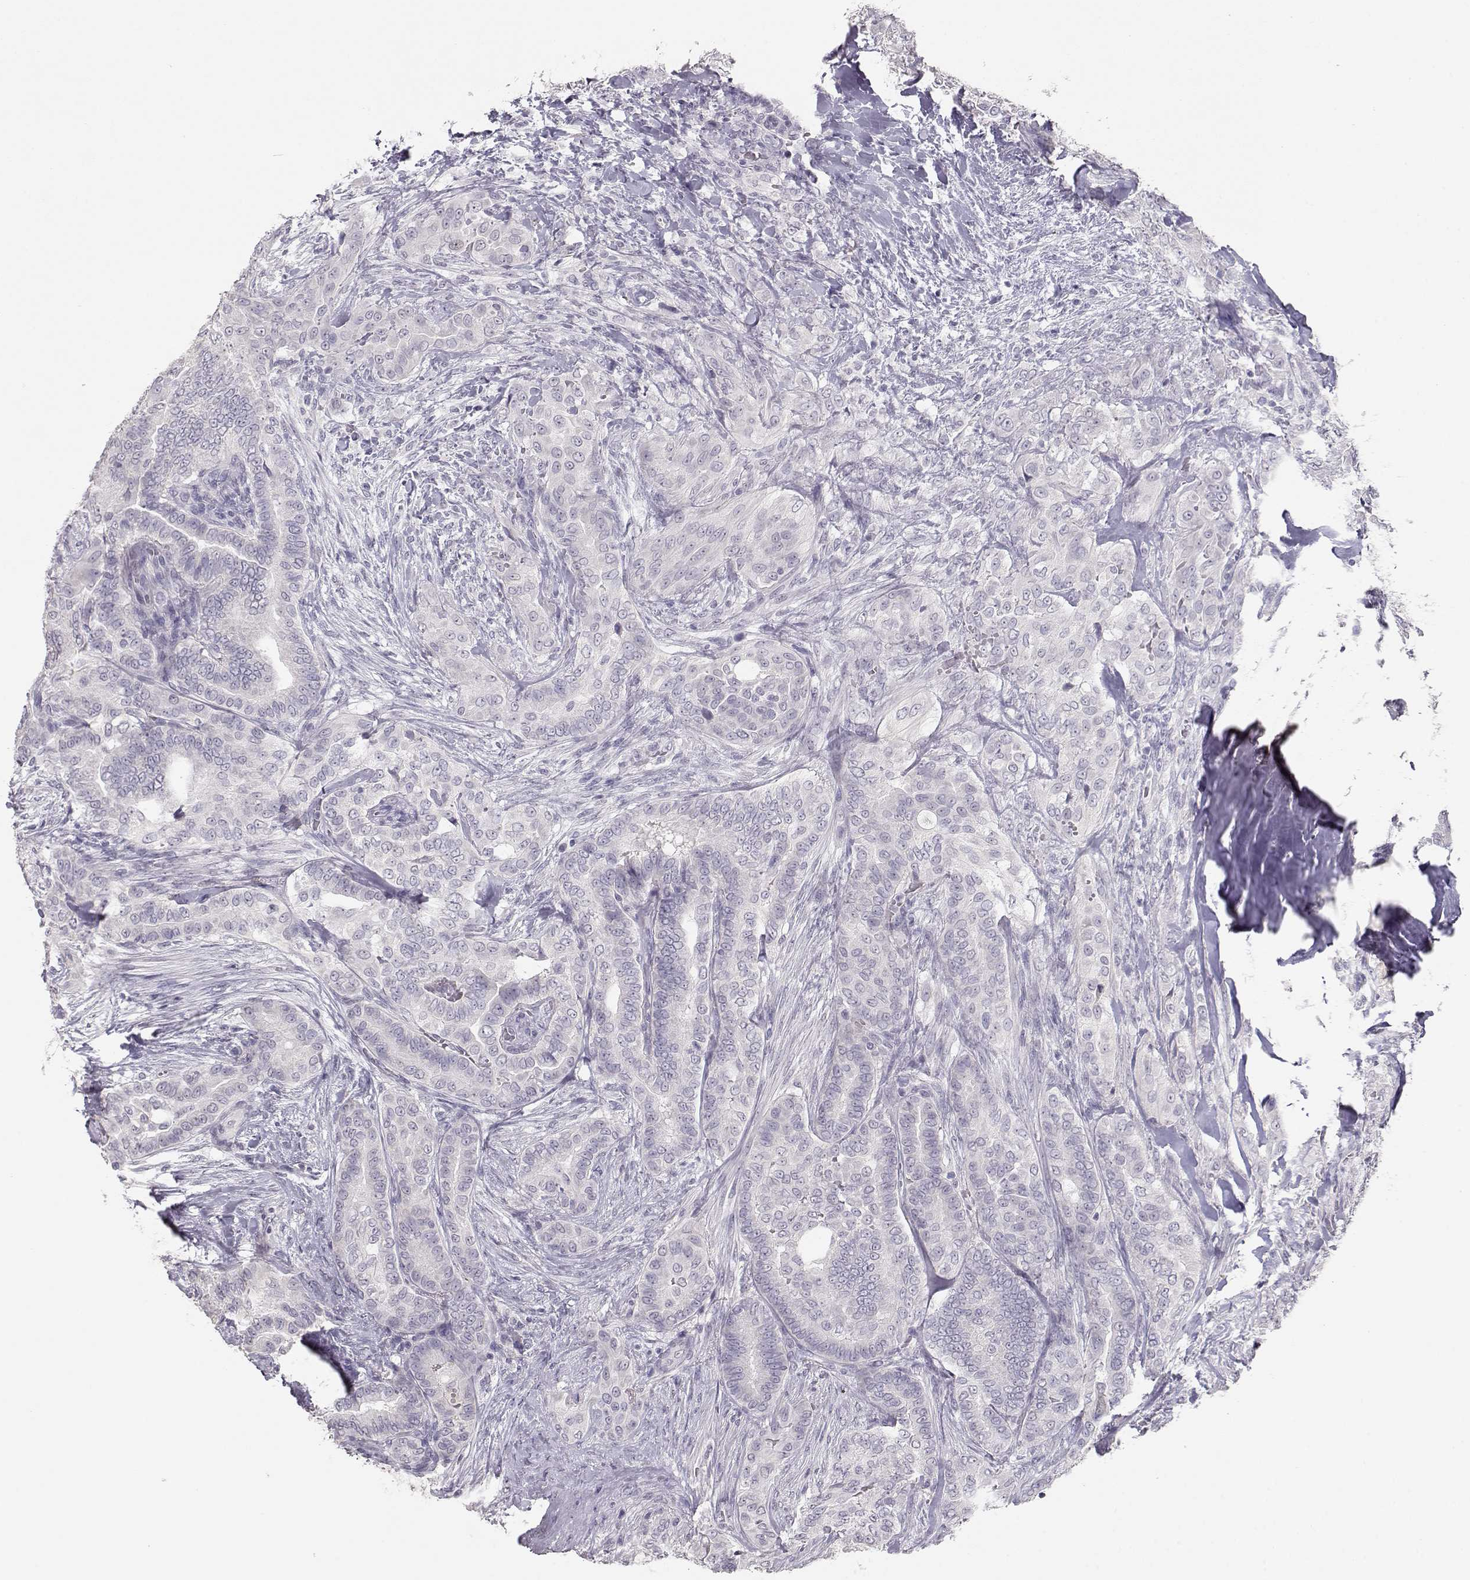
{"staining": {"intensity": "negative", "quantity": "none", "location": "none"}, "tissue": "thyroid cancer", "cell_type": "Tumor cells", "image_type": "cancer", "snomed": [{"axis": "morphology", "description": "Papillary adenocarcinoma, NOS"}, {"axis": "topography", "description": "Thyroid gland"}], "caption": "Micrograph shows no protein positivity in tumor cells of thyroid papillary adenocarcinoma tissue.", "gene": "TKTL1", "patient": {"sex": "male", "age": 61}}